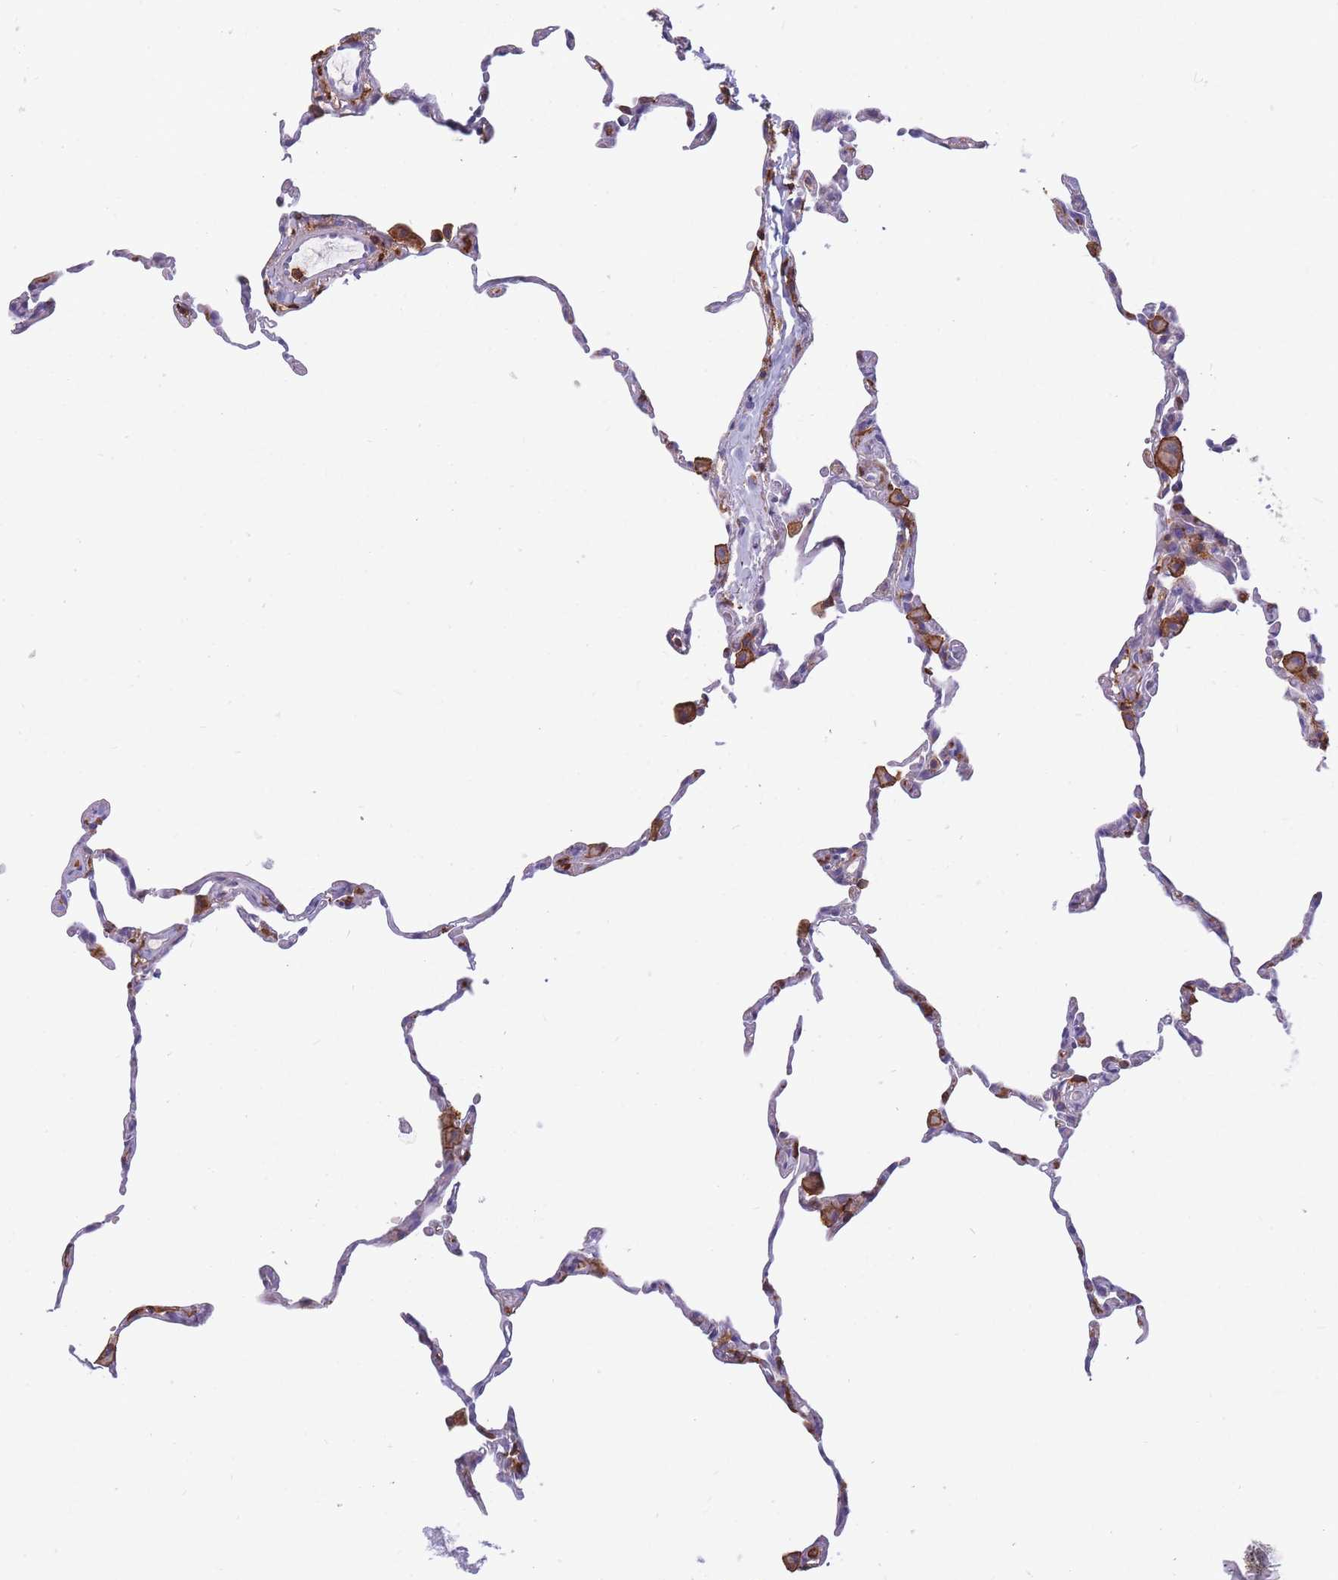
{"staining": {"intensity": "moderate", "quantity": "<25%", "location": "cytoplasmic/membranous"}, "tissue": "lung", "cell_type": "Alveolar cells", "image_type": "normal", "snomed": [{"axis": "morphology", "description": "Normal tissue, NOS"}, {"axis": "topography", "description": "Lung"}], "caption": "Lung stained for a protein shows moderate cytoplasmic/membranous positivity in alveolar cells.", "gene": "MRPL54", "patient": {"sex": "female", "age": 57}}